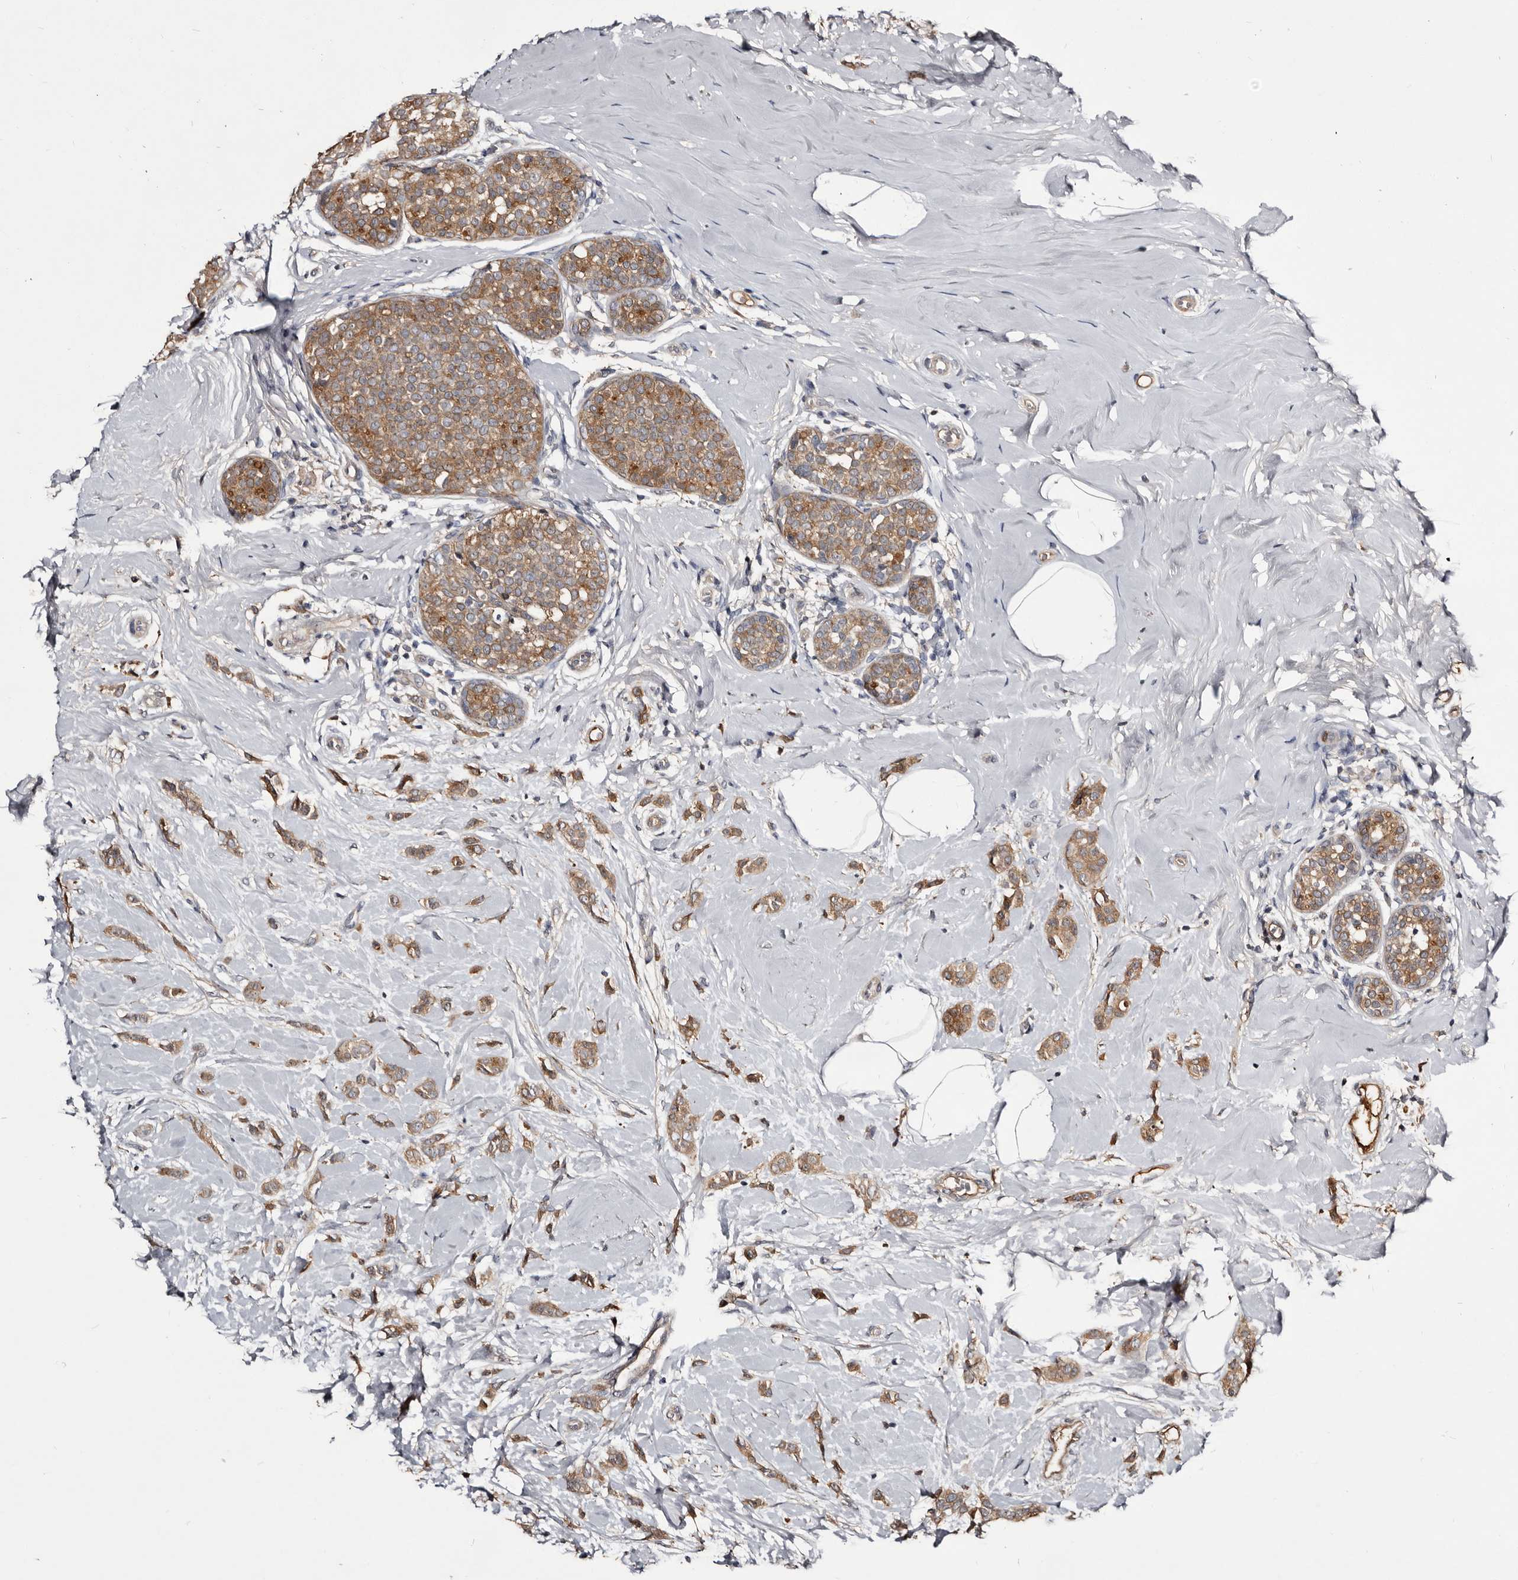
{"staining": {"intensity": "moderate", "quantity": ">75%", "location": "cytoplasmic/membranous"}, "tissue": "breast cancer", "cell_type": "Tumor cells", "image_type": "cancer", "snomed": [{"axis": "morphology", "description": "Lobular carcinoma, in situ"}, {"axis": "morphology", "description": "Lobular carcinoma"}, {"axis": "topography", "description": "Breast"}], "caption": "A micrograph showing moderate cytoplasmic/membranous expression in approximately >75% of tumor cells in breast lobular carcinoma in situ, as visualized by brown immunohistochemical staining.", "gene": "TTC39A", "patient": {"sex": "female", "age": 41}}